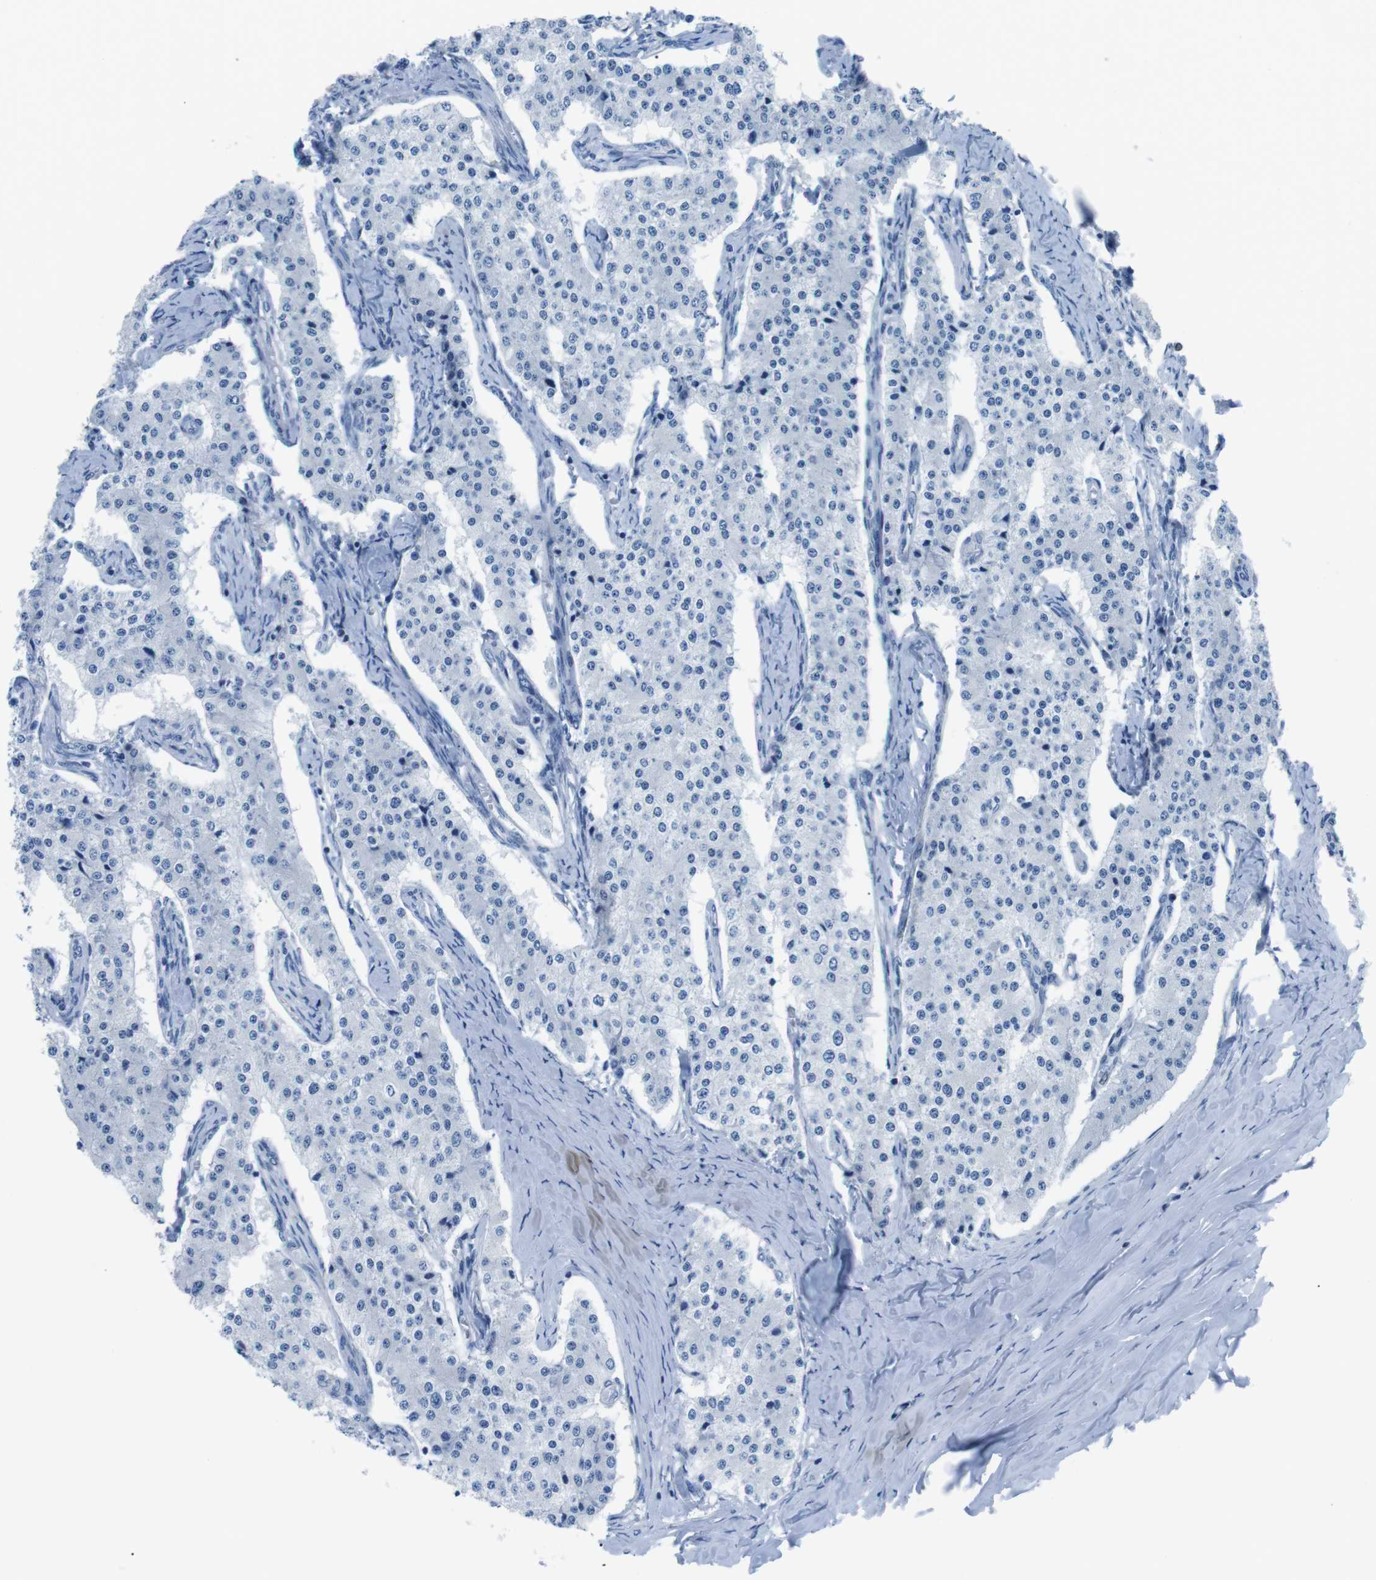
{"staining": {"intensity": "negative", "quantity": "none", "location": "none"}, "tissue": "carcinoid", "cell_type": "Tumor cells", "image_type": "cancer", "snomed": [{"axis": "morphology", "description": "Carcinoid, malignant, NOS"}, {"axis": "topography", "description": "Colon"}], "caption": "Human carcinoid (malignant) stained for a protein using immunohistochemistry displays no staining in tumor cells.", "gene": "MUC2", "patient": {"sex": "female", "age": 52}}